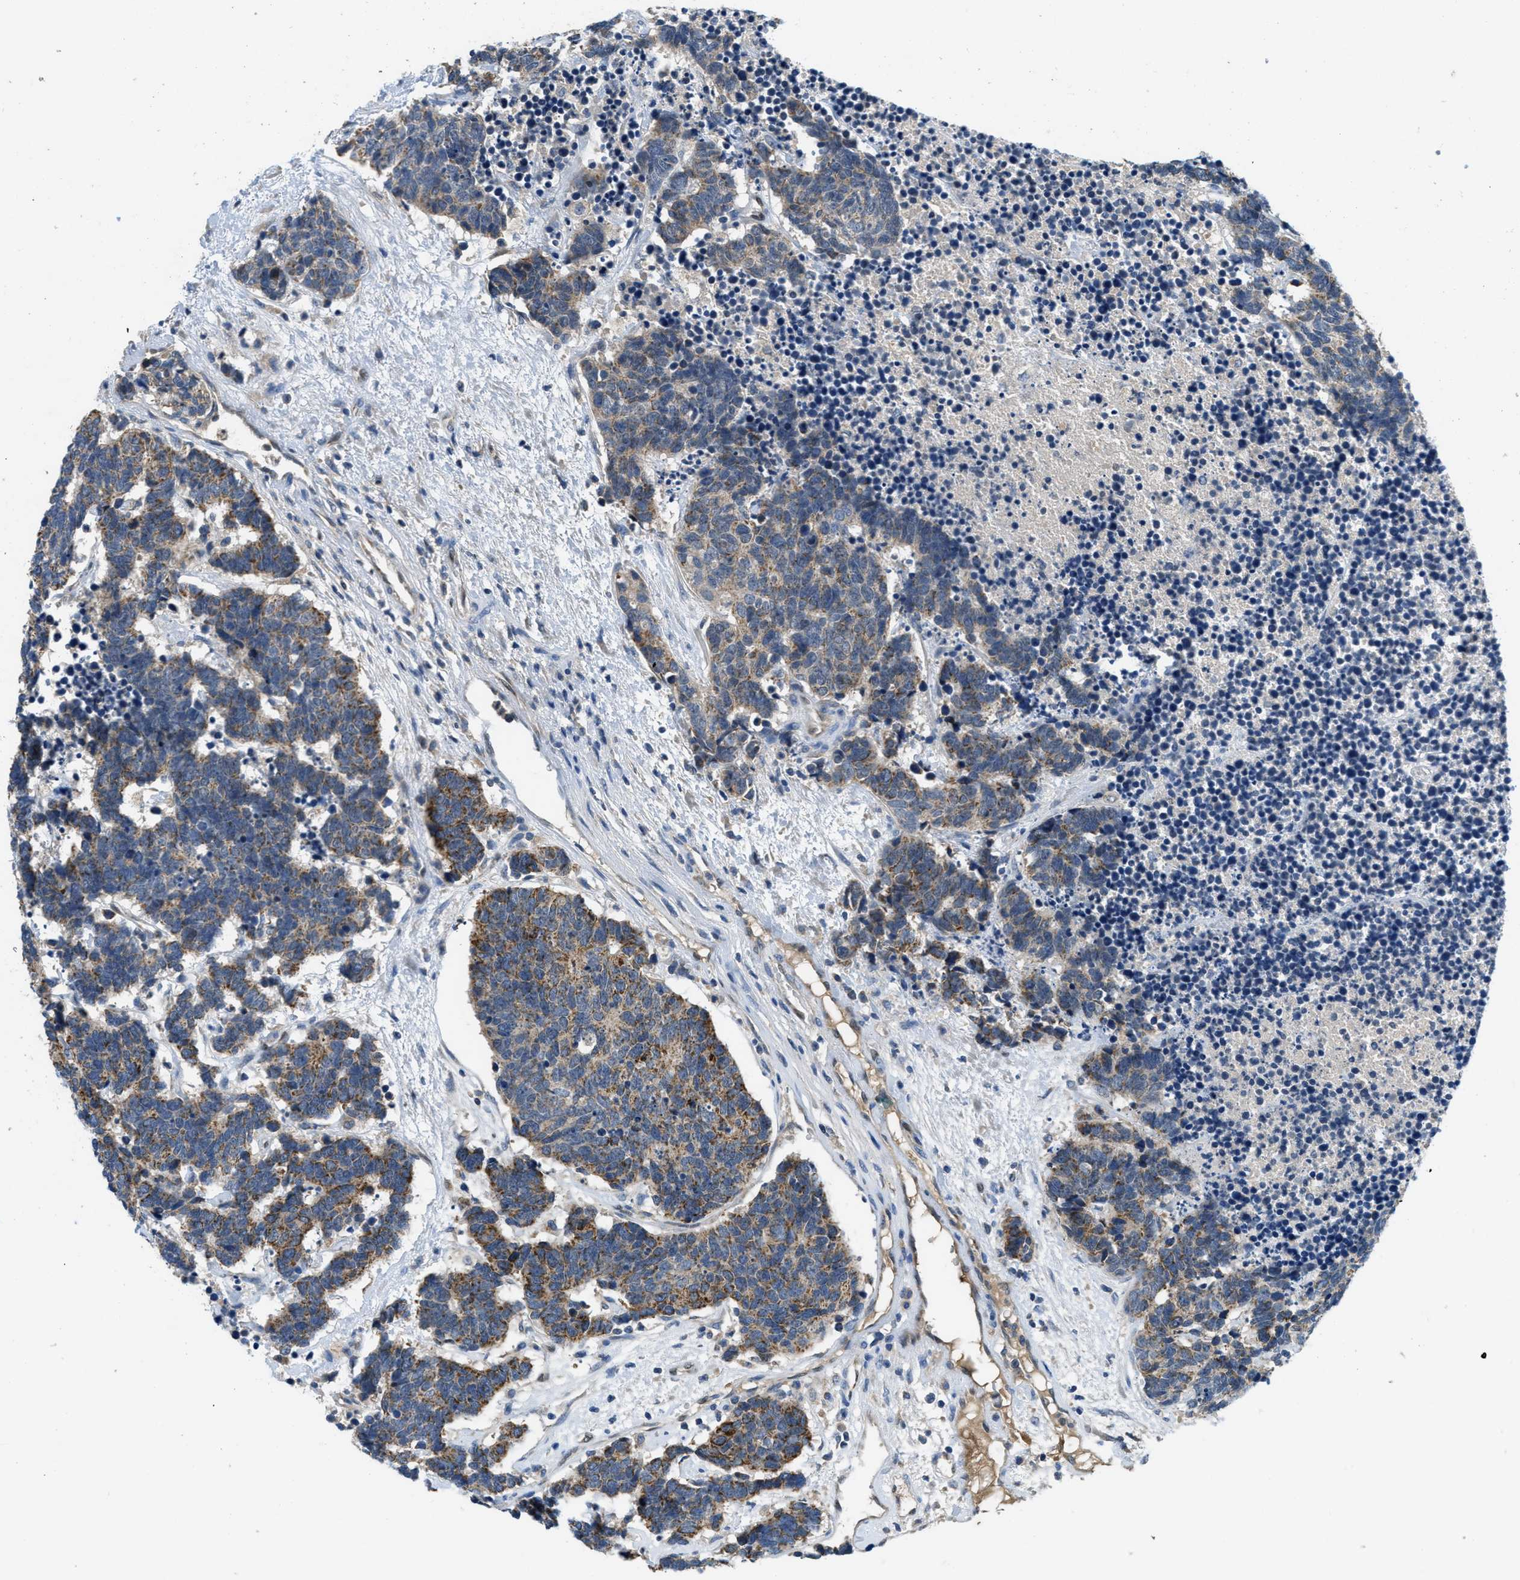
{"staining": {"intensity": "weak", "quantity": ">75%", "location": "cytoplasmic/membranous"}, "tissue": "carcinoid", "cell_type": "Tumor cells", "image_type": "cancer", "snomed": [{"axis": "morphology", "description": "Carcinoma, NOS"}, {"axis": "morphology", "description": "Carcinoid, malignant, NOS"}, {"axis": "topography", "description": "Urinary bladder"}], "caption": "A micrograph of malignant carcinoid stained for a protein displays weak cytoplasmic/membranous brown staining in tumor cells. (DAB = brown stain, brightfield microscopy at high magnification).", "gene": "PNKD", "patient": {"sex": "male", "age": 57}}